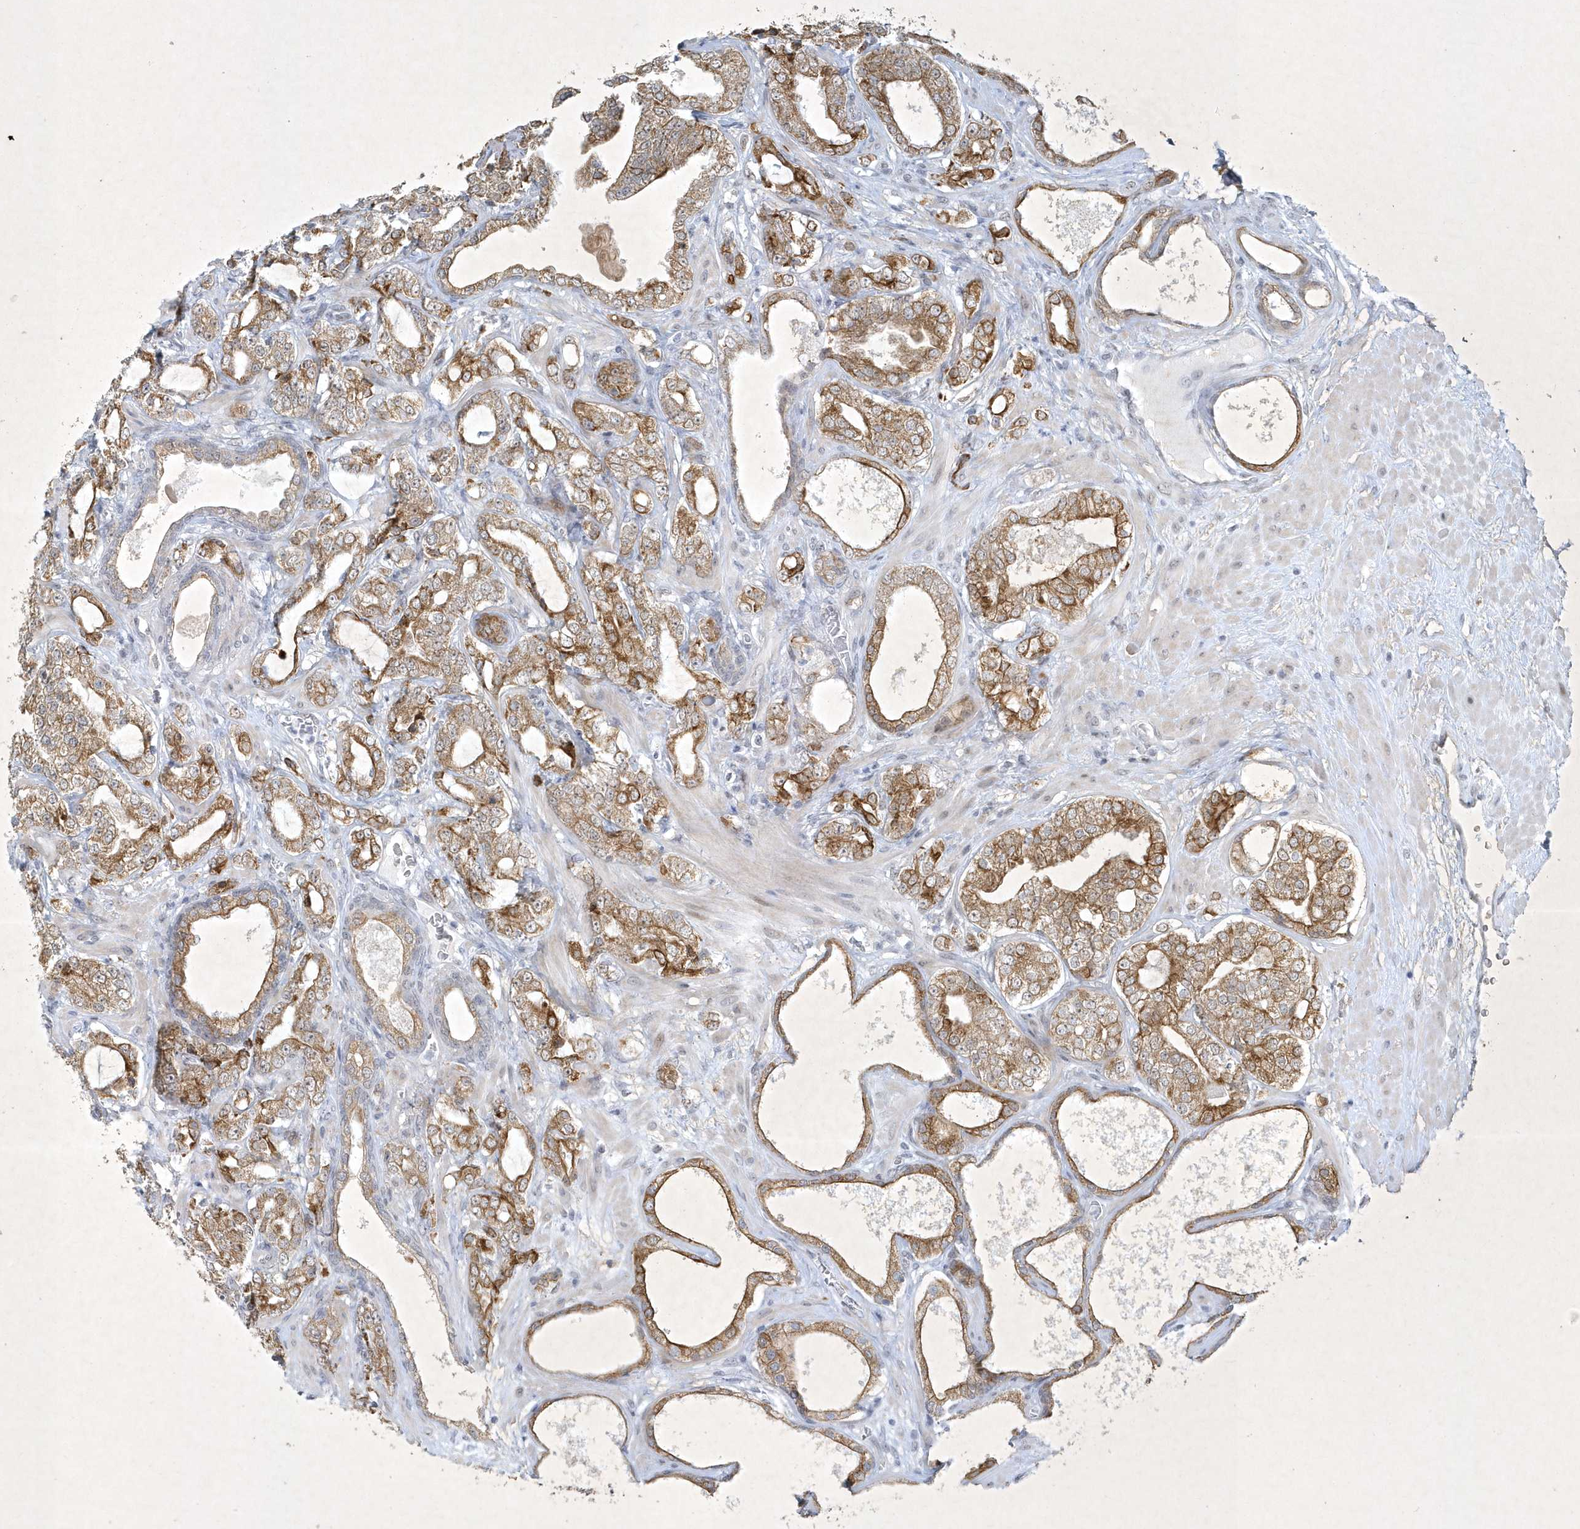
{"staining": {"intensity": "strong", "quantity": ">75%", "location": "cytoplasmic/membranous"}, "tissue": "prostate cancer", "cell_type": "Tumor cells", "image_type": "cancer", "snomed": [{"axis": "morphology", "description": "Adenocarcinoma, High grade"}, {"axis": "topography", "description": "Prostate"}], "caption": "A photomicrograph of human high-grade adenocarcinoma (prostate) stained for a protein exhibits strong cytoplasmic/membranous brown staining in tumor cells.", "gene": "ZBTB9", "patient": {"sex": "male", "age": 64}}